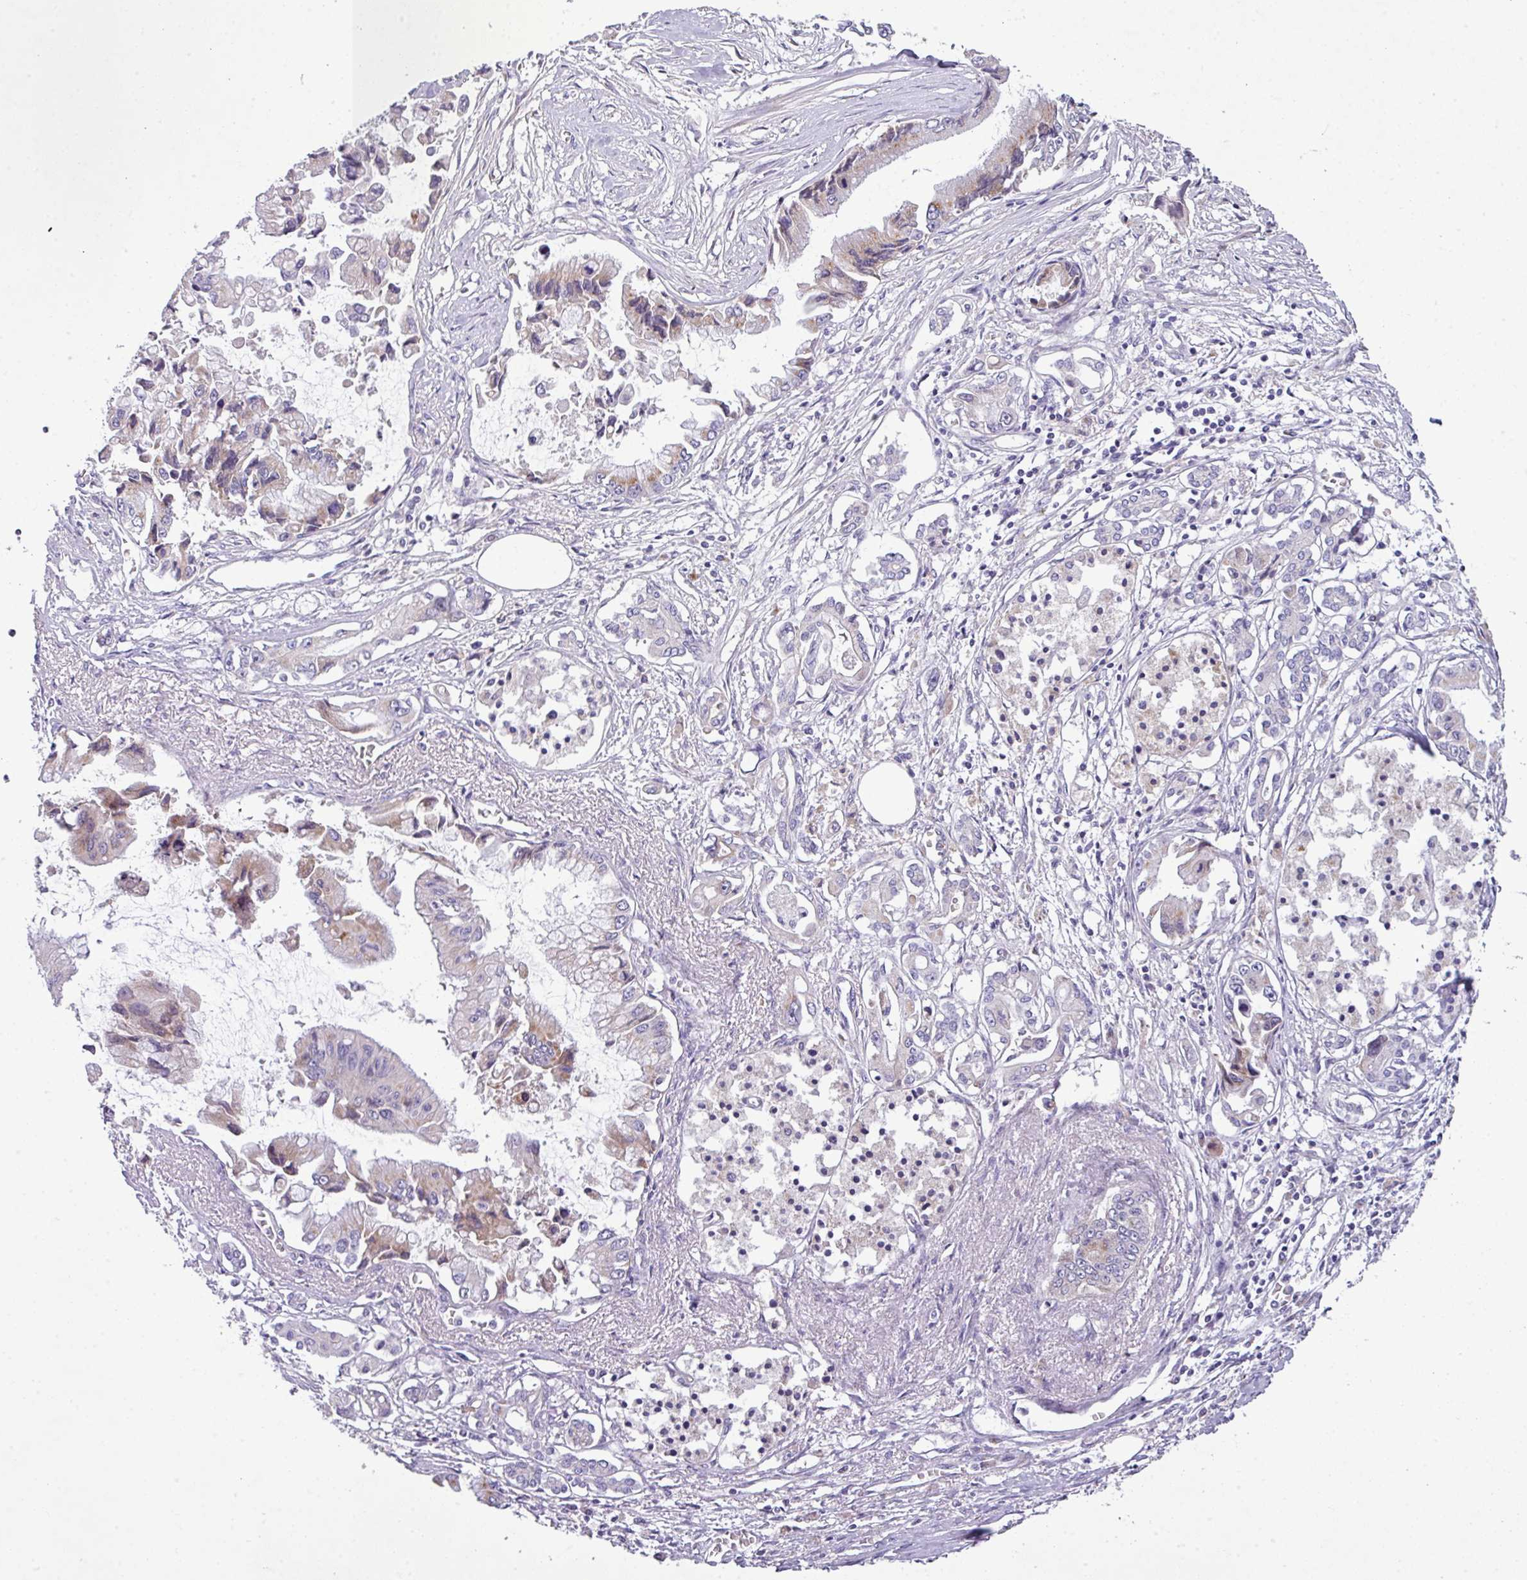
{"staining": {"intensity": "weak", "quantity": "<25%", "location": "cytoplasmic/membranous"}, "tissue": "pancreatic cancer", "cell_type": "Tumor cells", "image_type": "cancer", "snomed": [{"axis": "morphology", "description": "Adenocarcinoma, NOS"}, {"axis": "topography", "description": "Pancreas"}], "caption": "Immunohistochemical staining of human pancreatic cancer shows no significant positivity in tumor cells.", "gene": "VTI1A", "patient": {"sex": "male", "age": 84}}